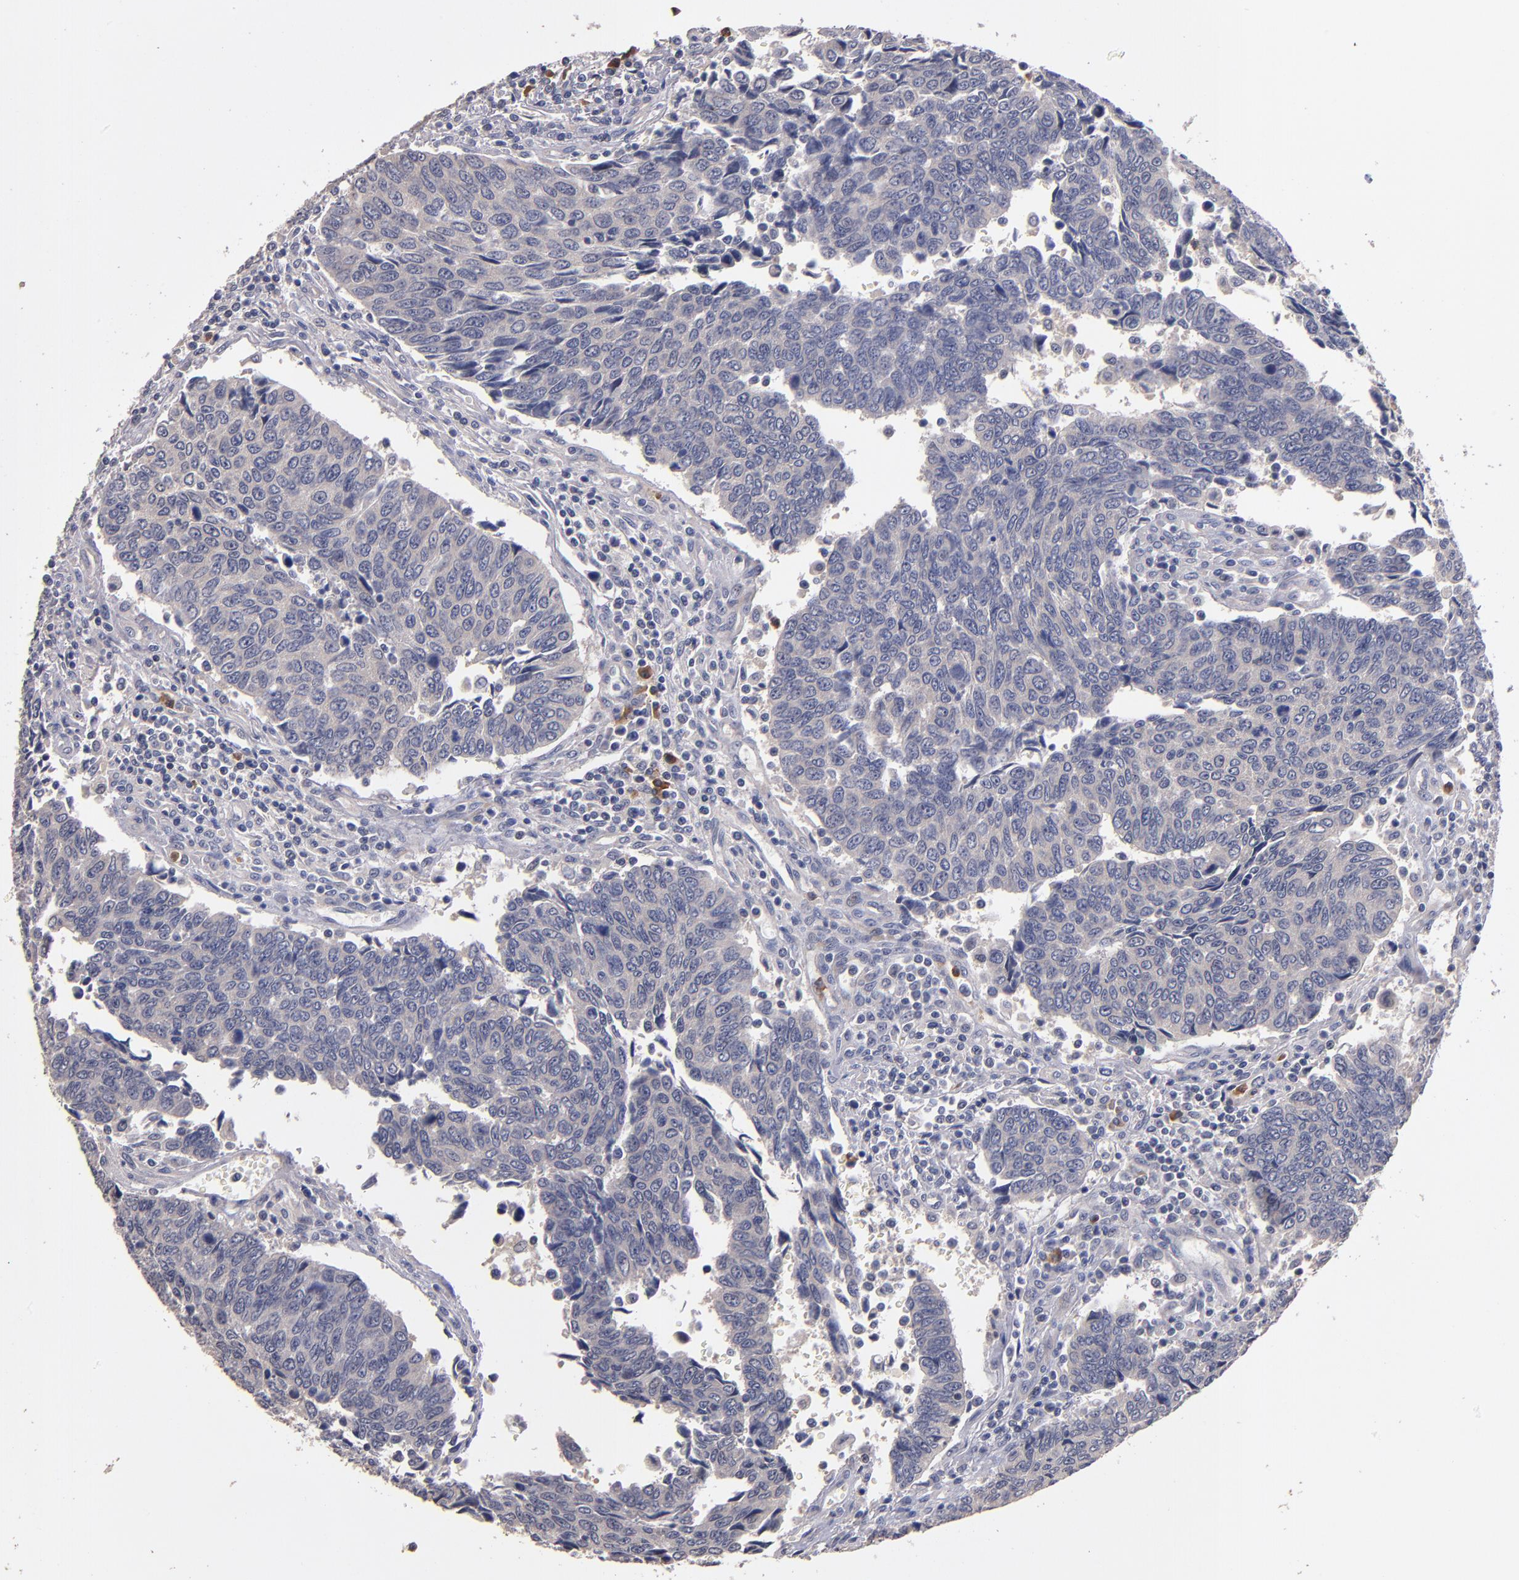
{"staining": {"intensity": "negative", "quantity": "none", "location": "none"}, "tissue": "urothelial cancer", "cell_type": "Tumor cells", "image_type": "cancer", "snomed": [{"axis": "morphology", "description": "Urothelial carcinoma, High grade"}, {"axis": "topography", "description": "Urinary bladder"}], "caption": "DAB immunohistochemical staining of urothelial cancer demonstrates no significant positivity in tumor cells.", "gene": "TTLL12", "patient": {"sex": "male", "age": 86}}